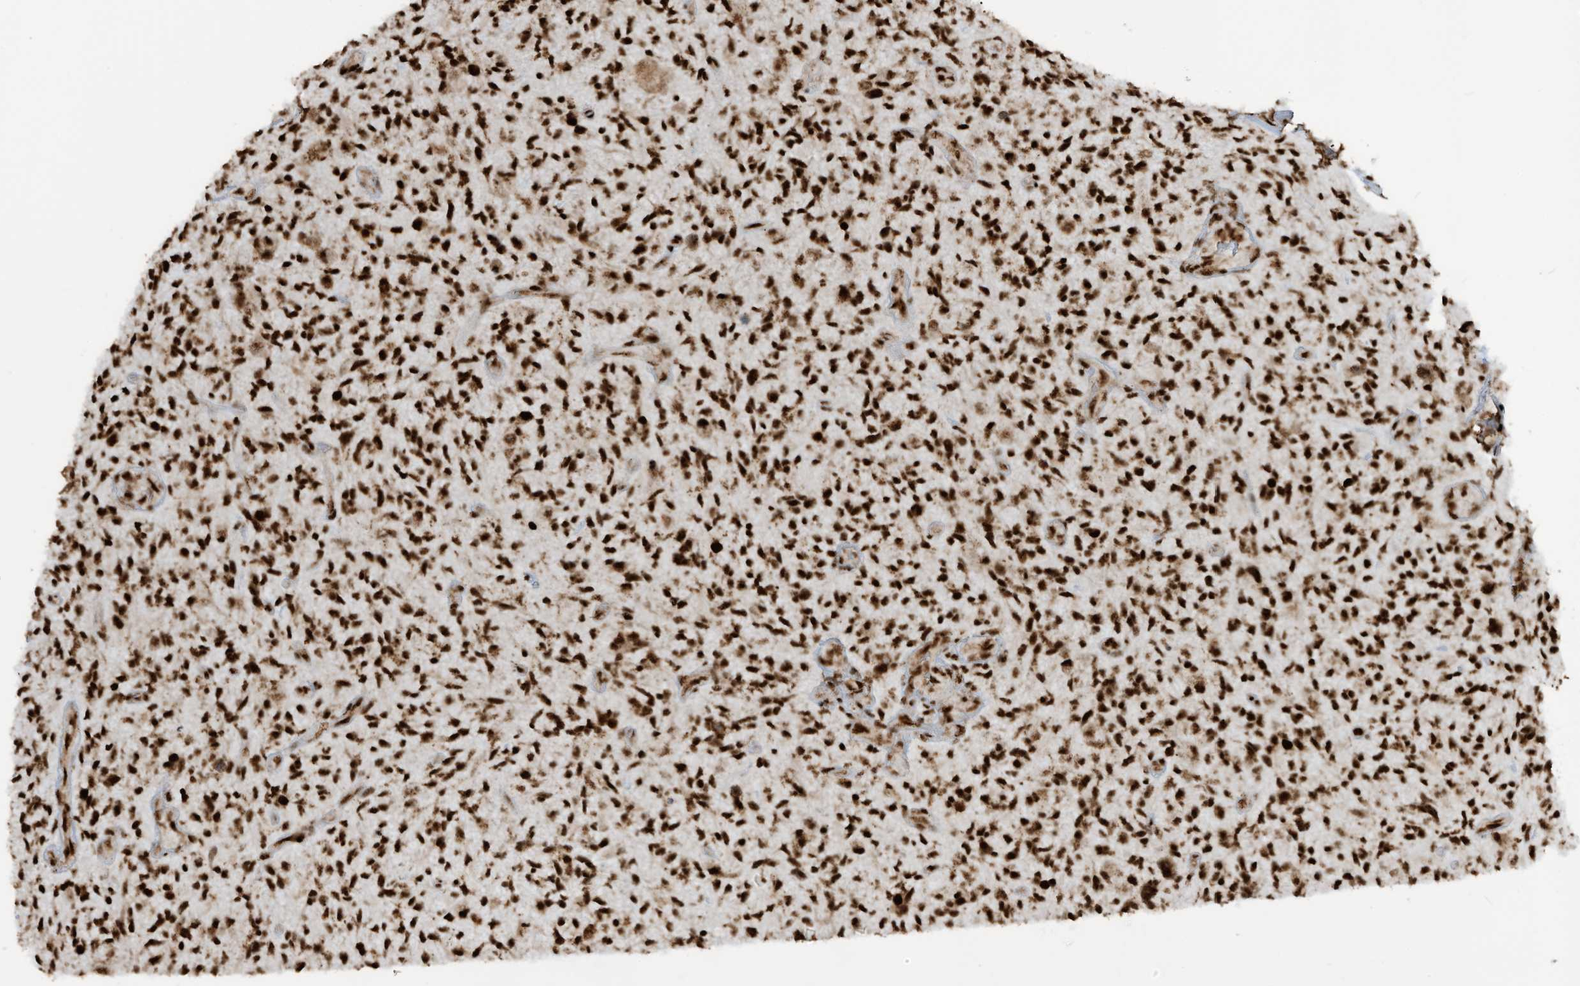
{"staining": {"intensity": "strong", "quantity": ">75%", "location": "nuclear"}, "tissue": "glioma", "cell_type": "Tumor cells", "image_type": "cancer", "snomed": [{"axis": "morphology", "description": "Glioma, malignant, High grade"}, {"axis": "topography", "description": "Brain"}], "caption": "A brown stain labels strong nuclear expression of a protein in glioma tumor cells.", "gene": "LBH", "patient": {"sex": "male", "age": 47}}